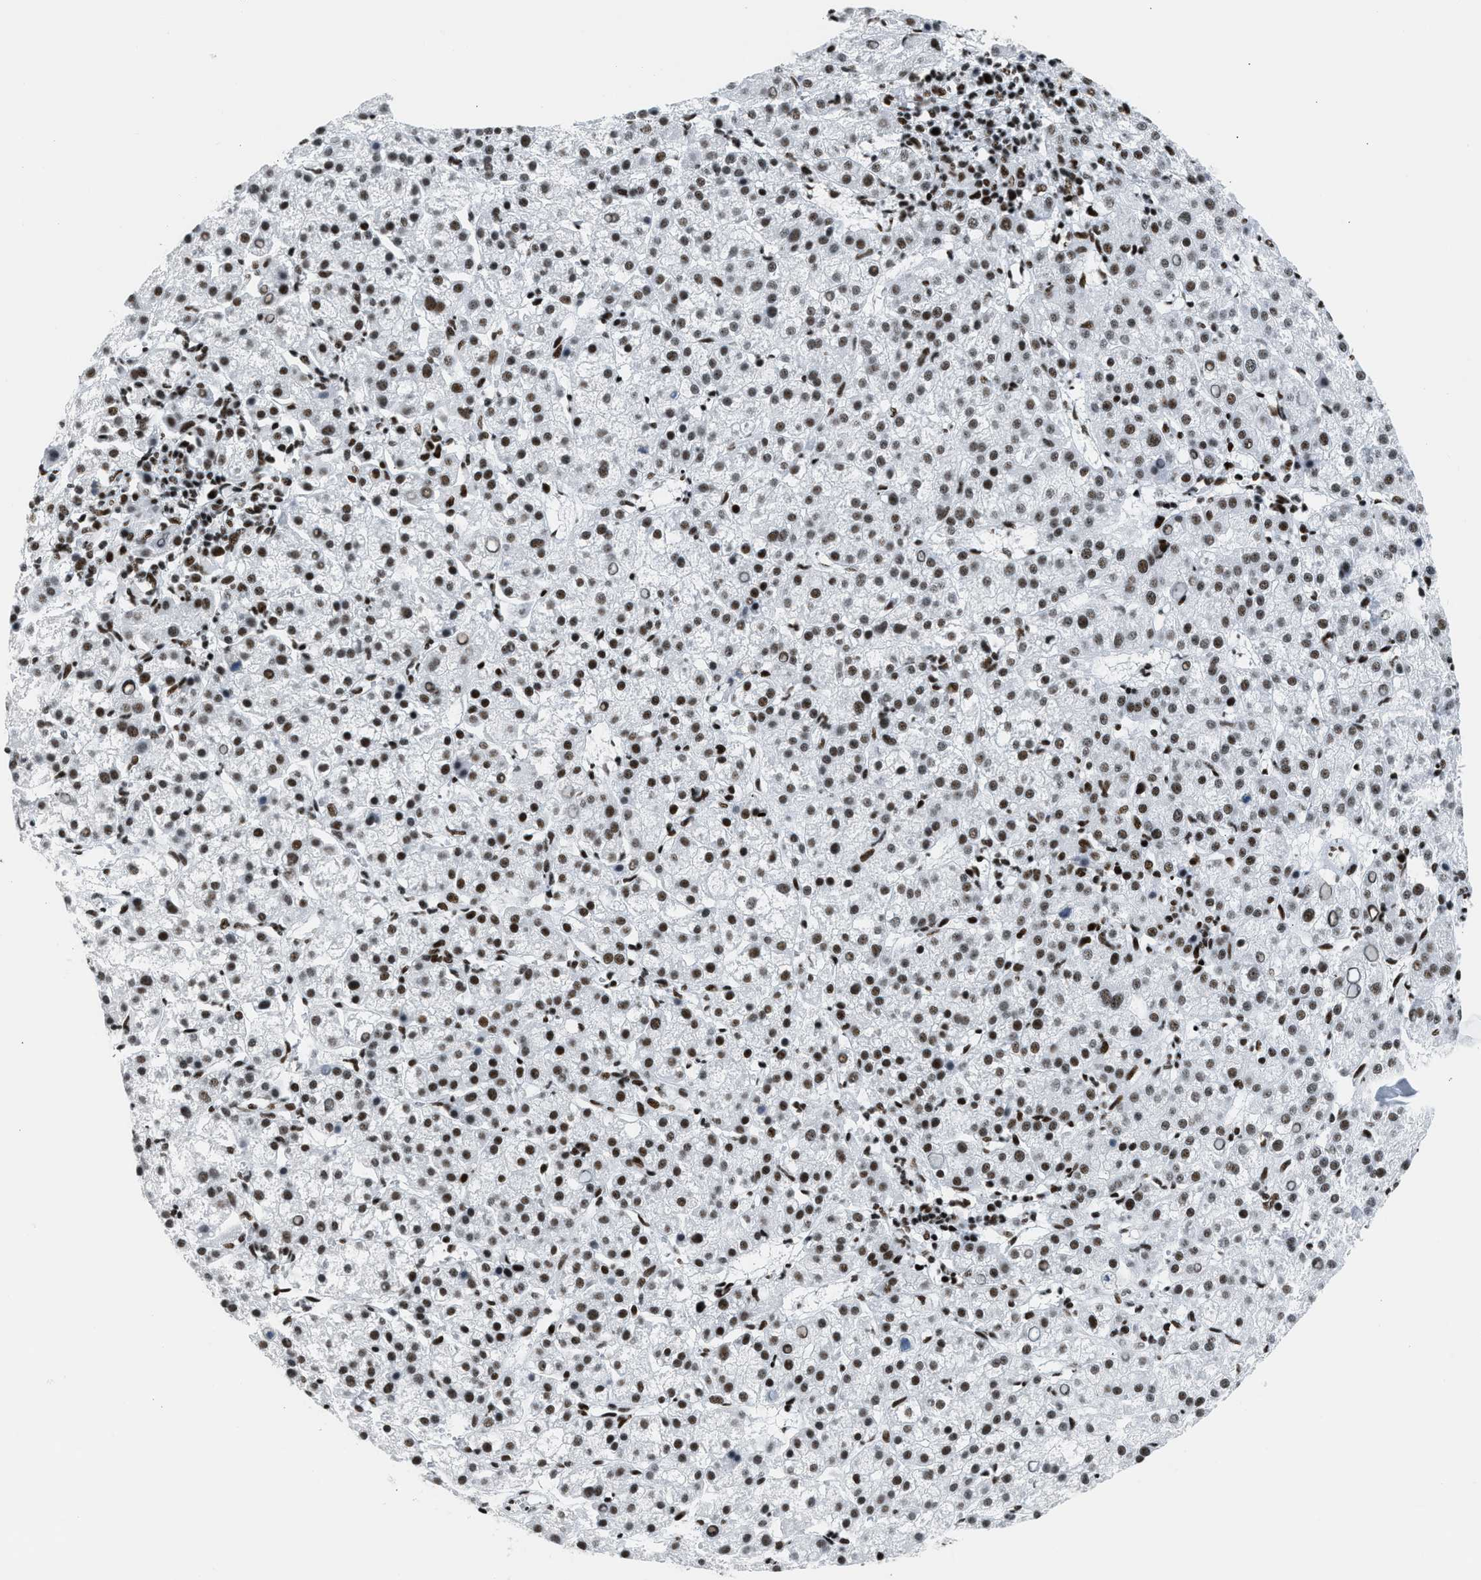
{"staining": {"intensity": "strong", "quantity": ">75%", "location": "nuclear"}, "tissue": "liver cancer", "cell_type": "Tumor cells", "image_type": "cancer", "snomed": [{"axis": "morphology", "description": "Carcinoma, Hepatocellular, NOS"}, {"axis": "topography", "description": "Liver"}], "caption": "Protein analysis of liver cancer (hepatocellular carcinoma) tissue reveals strong nuclear positivity in about >75% of tumor cells.", "gene": "PIF1", "patient": {"sex": "female", "age": 58}}